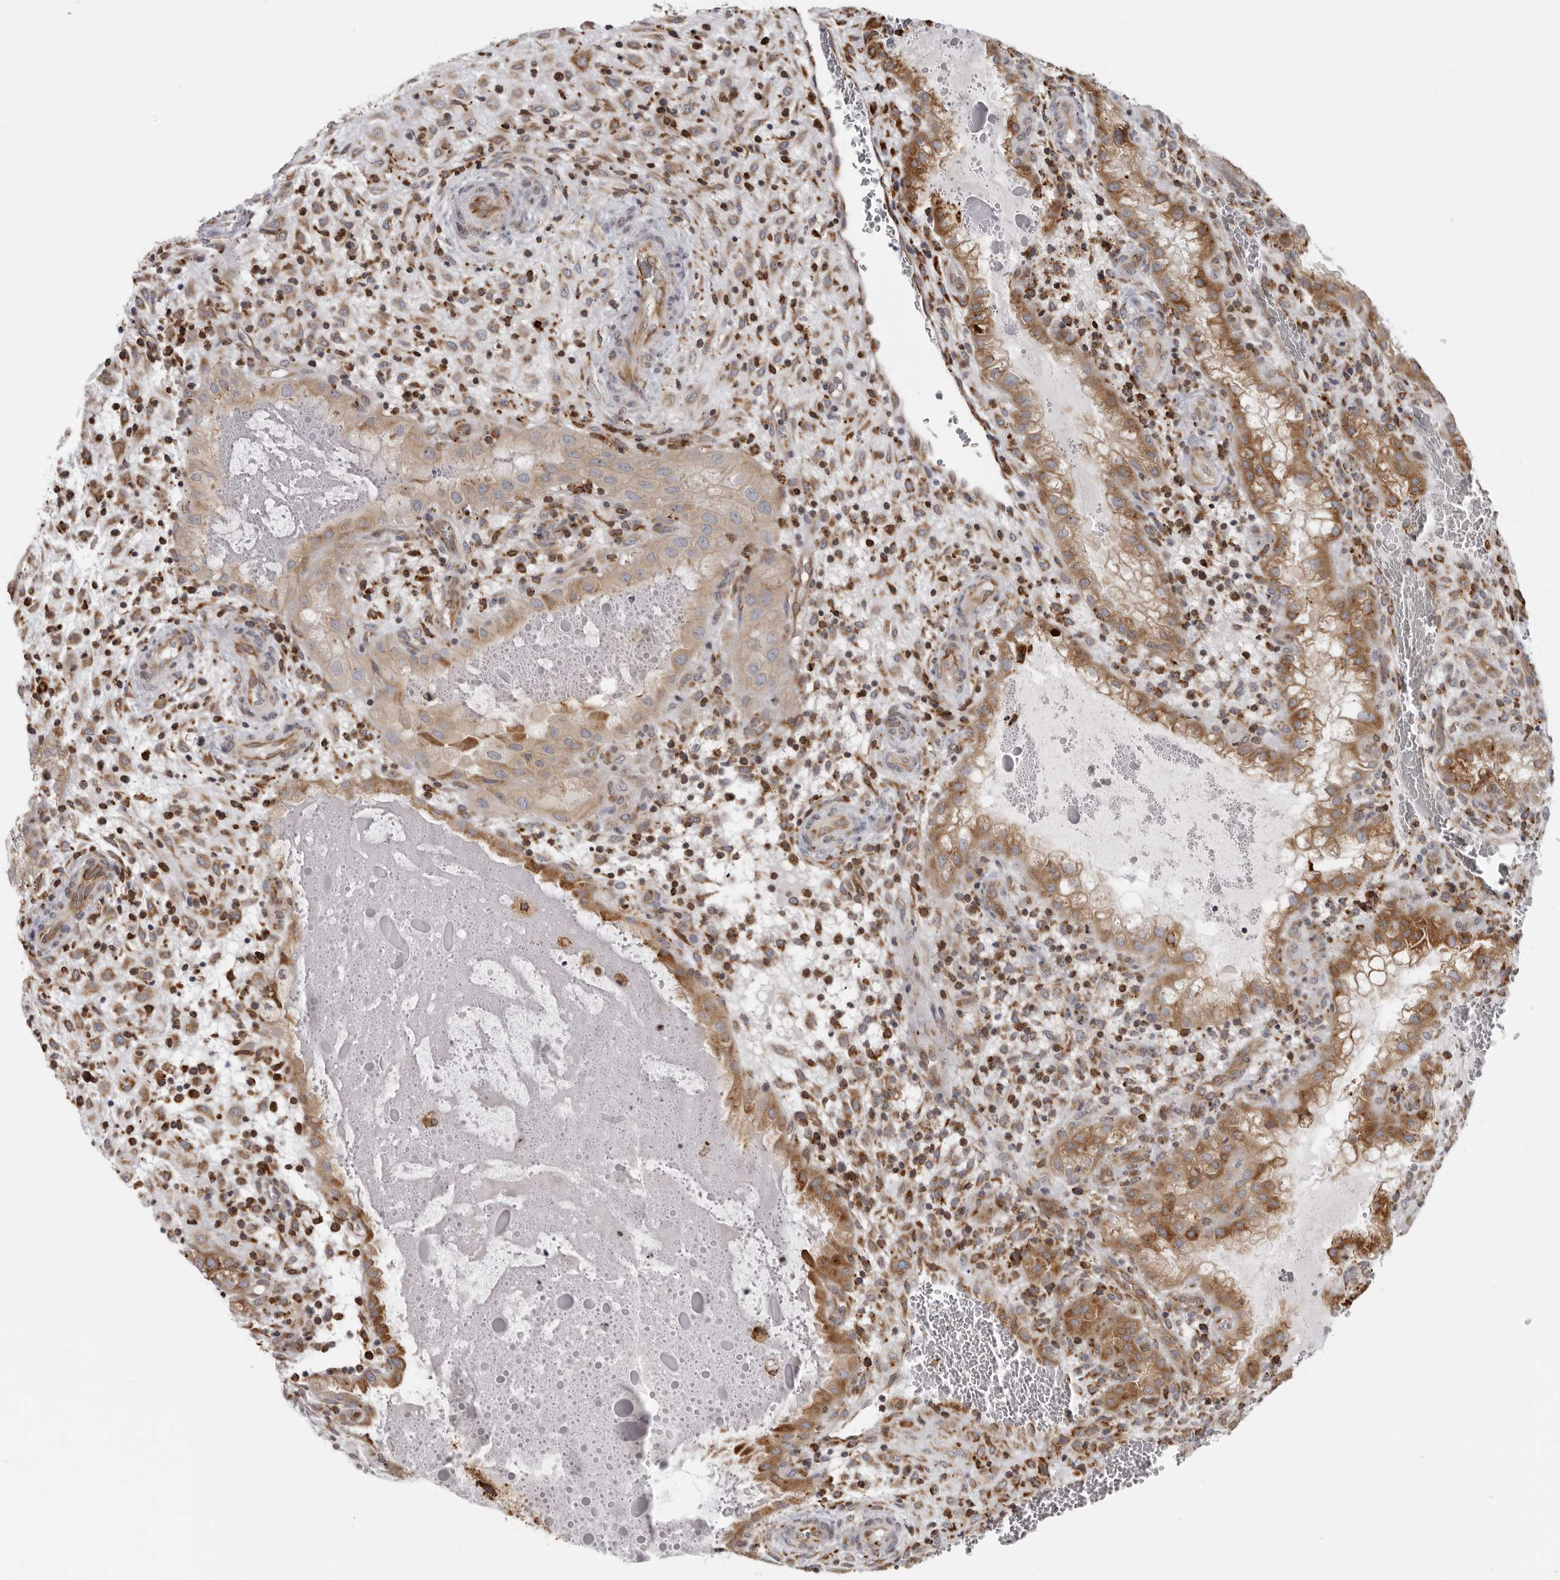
{"staining": {"intensity": "strong", "quantity": ">75%", "location": "cytoplasmic/membranous"}, "tissue": "placenta", "cell_type": "Decidual cells", "image_type": "normal", "snomed": [{"axis": "morphology", "description": "Normal tissue, NOS"}, {"axis": "topography", "description": "Placenta"}], "caption": "Protein expression analysis of unremarkable placenta demonstrates strong cytoplasmic/membranous positivity in approximately >75% of decidual cells.", "gene": "ALPK2", "patient": {"sex": "female", "age": 35}}